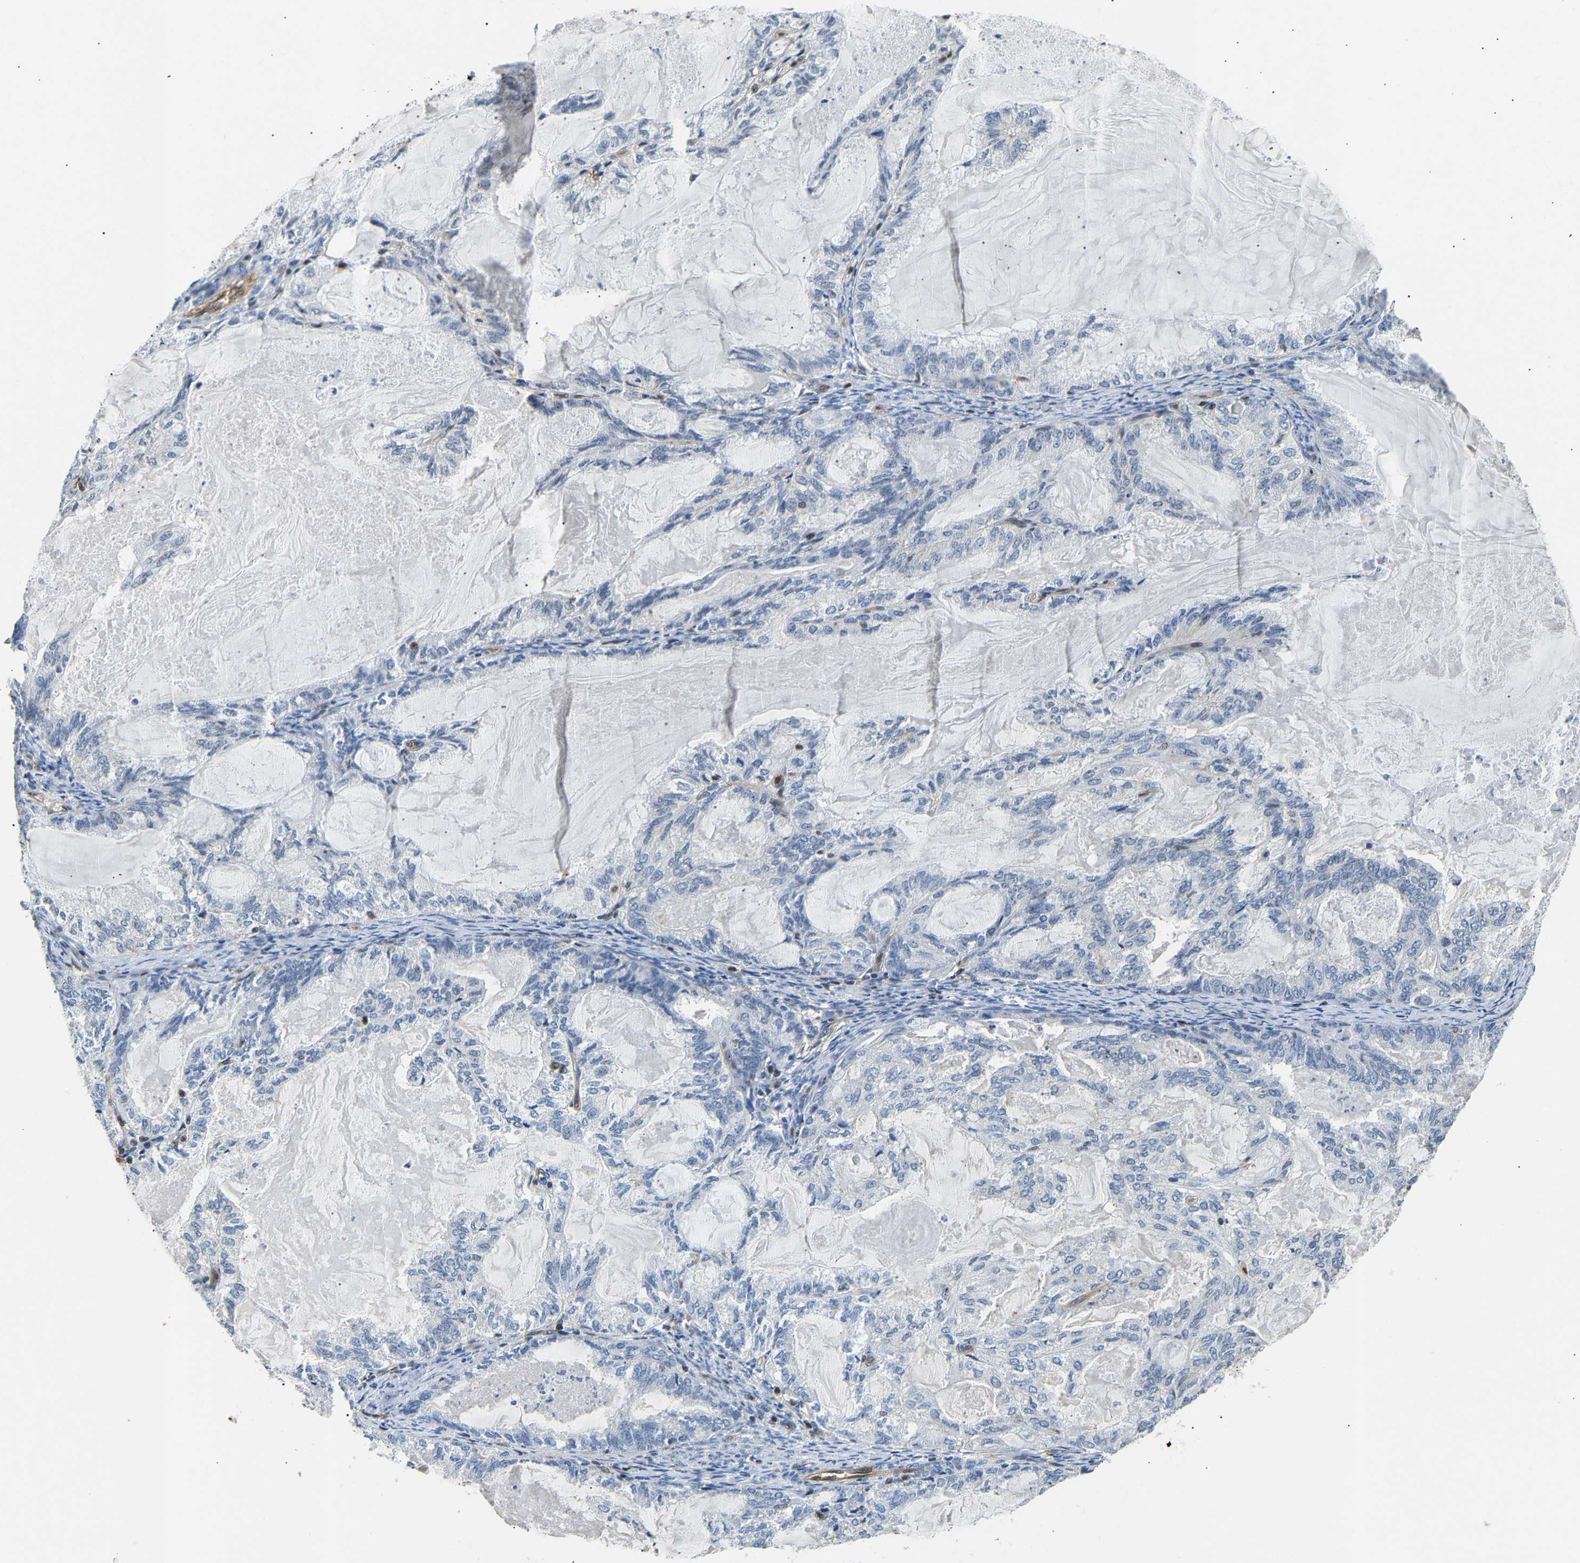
{"staining": {"intensity": "negative", "quantity": "none", "location": "none"}, "tissue": "endometrial cancer", "cell_type": "Tumor cells", "image_type": "cancer", "snomed": [{"axis": "morphology", "description": "Adenocarcinoma, NOS"}, {"axis": "topography", "description": "Endometrium"}], "caption": "Immunohistochemical staining of human endometrial adenocarcinoma demonstrates no significant expression in tumor cells. Nuclei are stained in blue.", "gene": "GIMAP7", "patient": {"sex": "female", "age": 86}}